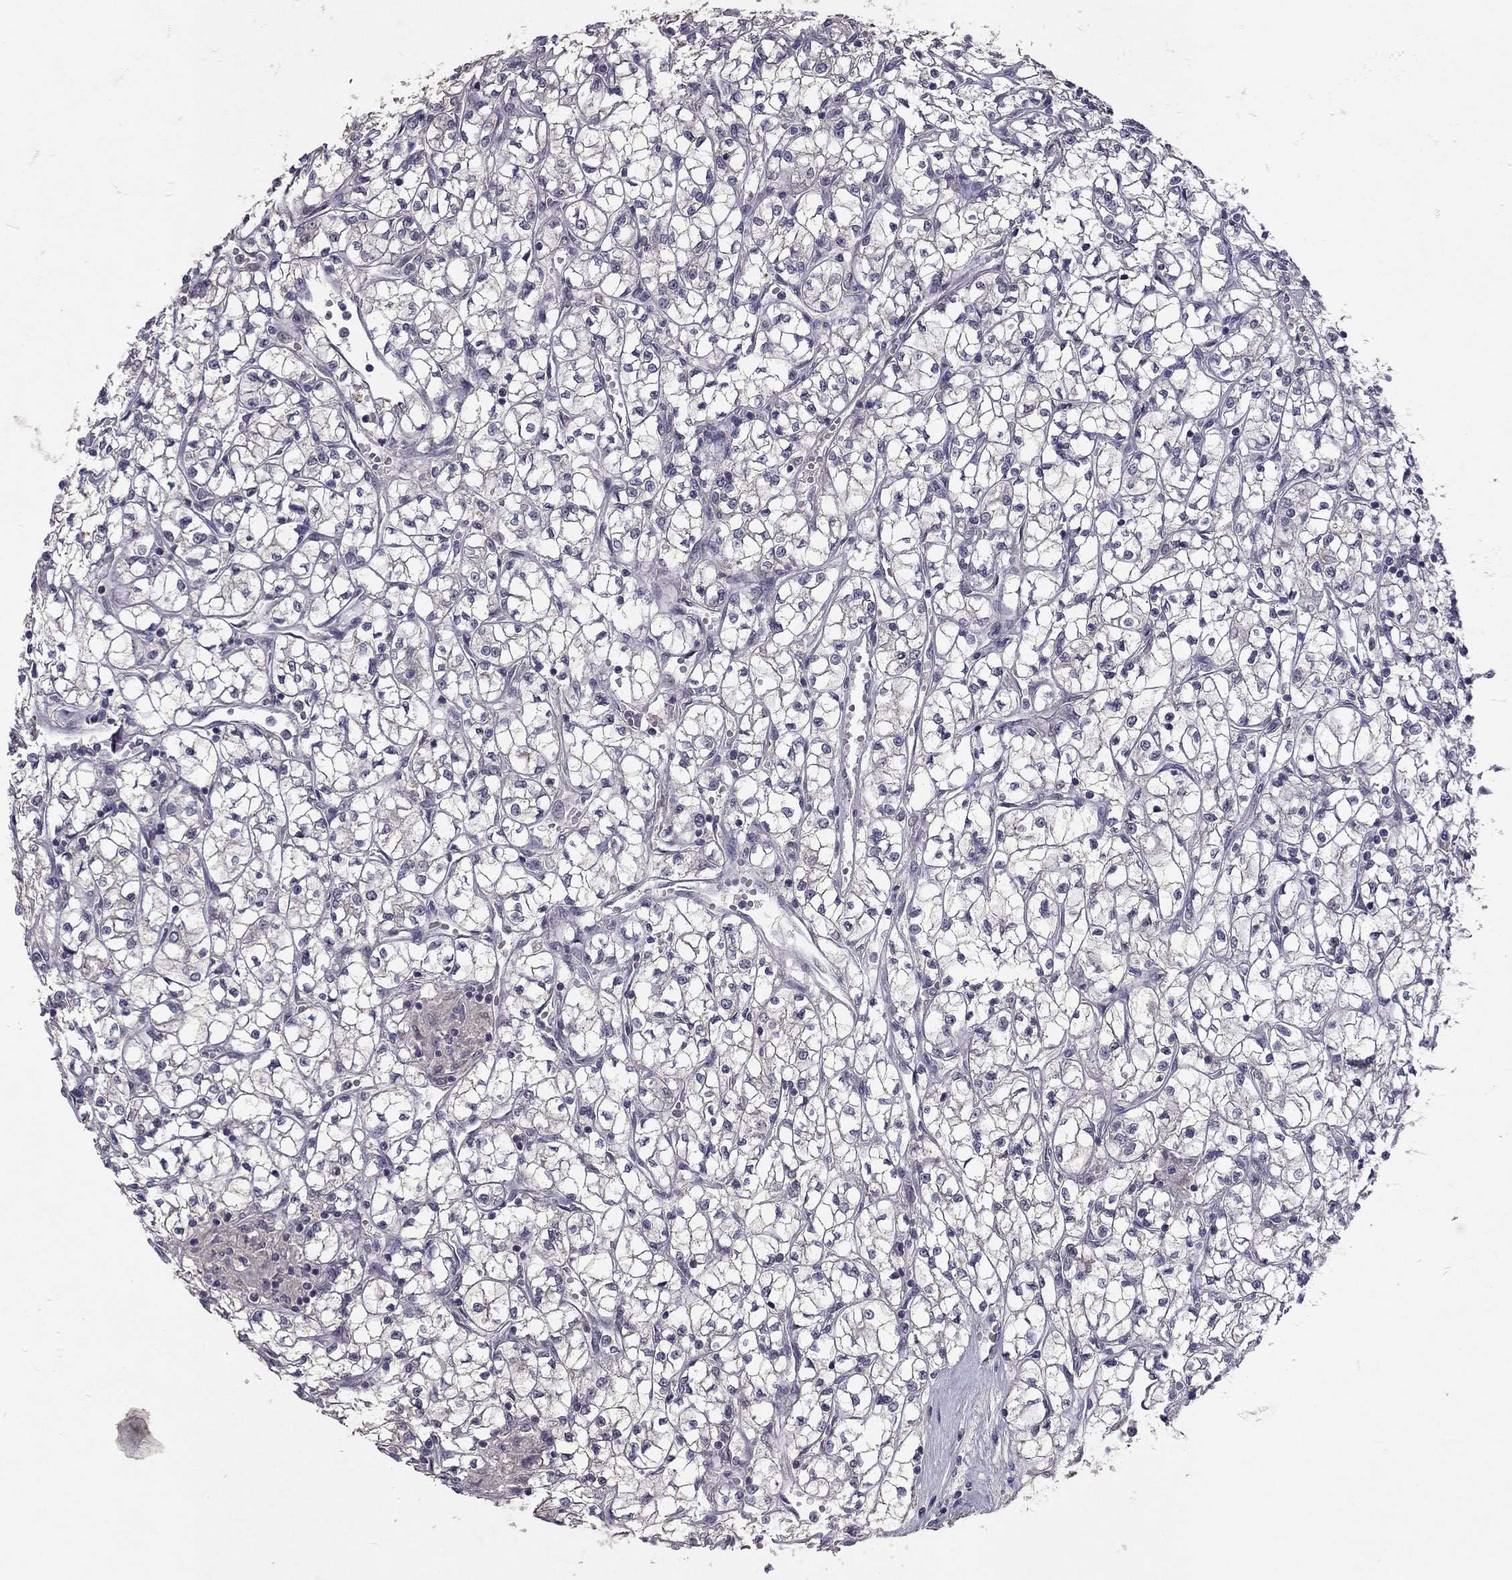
{"staining": {"intensity": "negative", "quantity": "none", "location": "none"}, "tissue": "renal cancer", "cell_type": "Tumor cells", "image_type": "cancer", "snomed": [{"axis": "morphology", "description": "Adenocarcinoma, NOS"}, {"axis": "topography", "description": "Kidney"}], "caption": "There is no significant staining in tumor cells of renal cancer (adenocarcinoma).", "gene": "ESR2", "patient": {"sex": "female", "age": 64}}